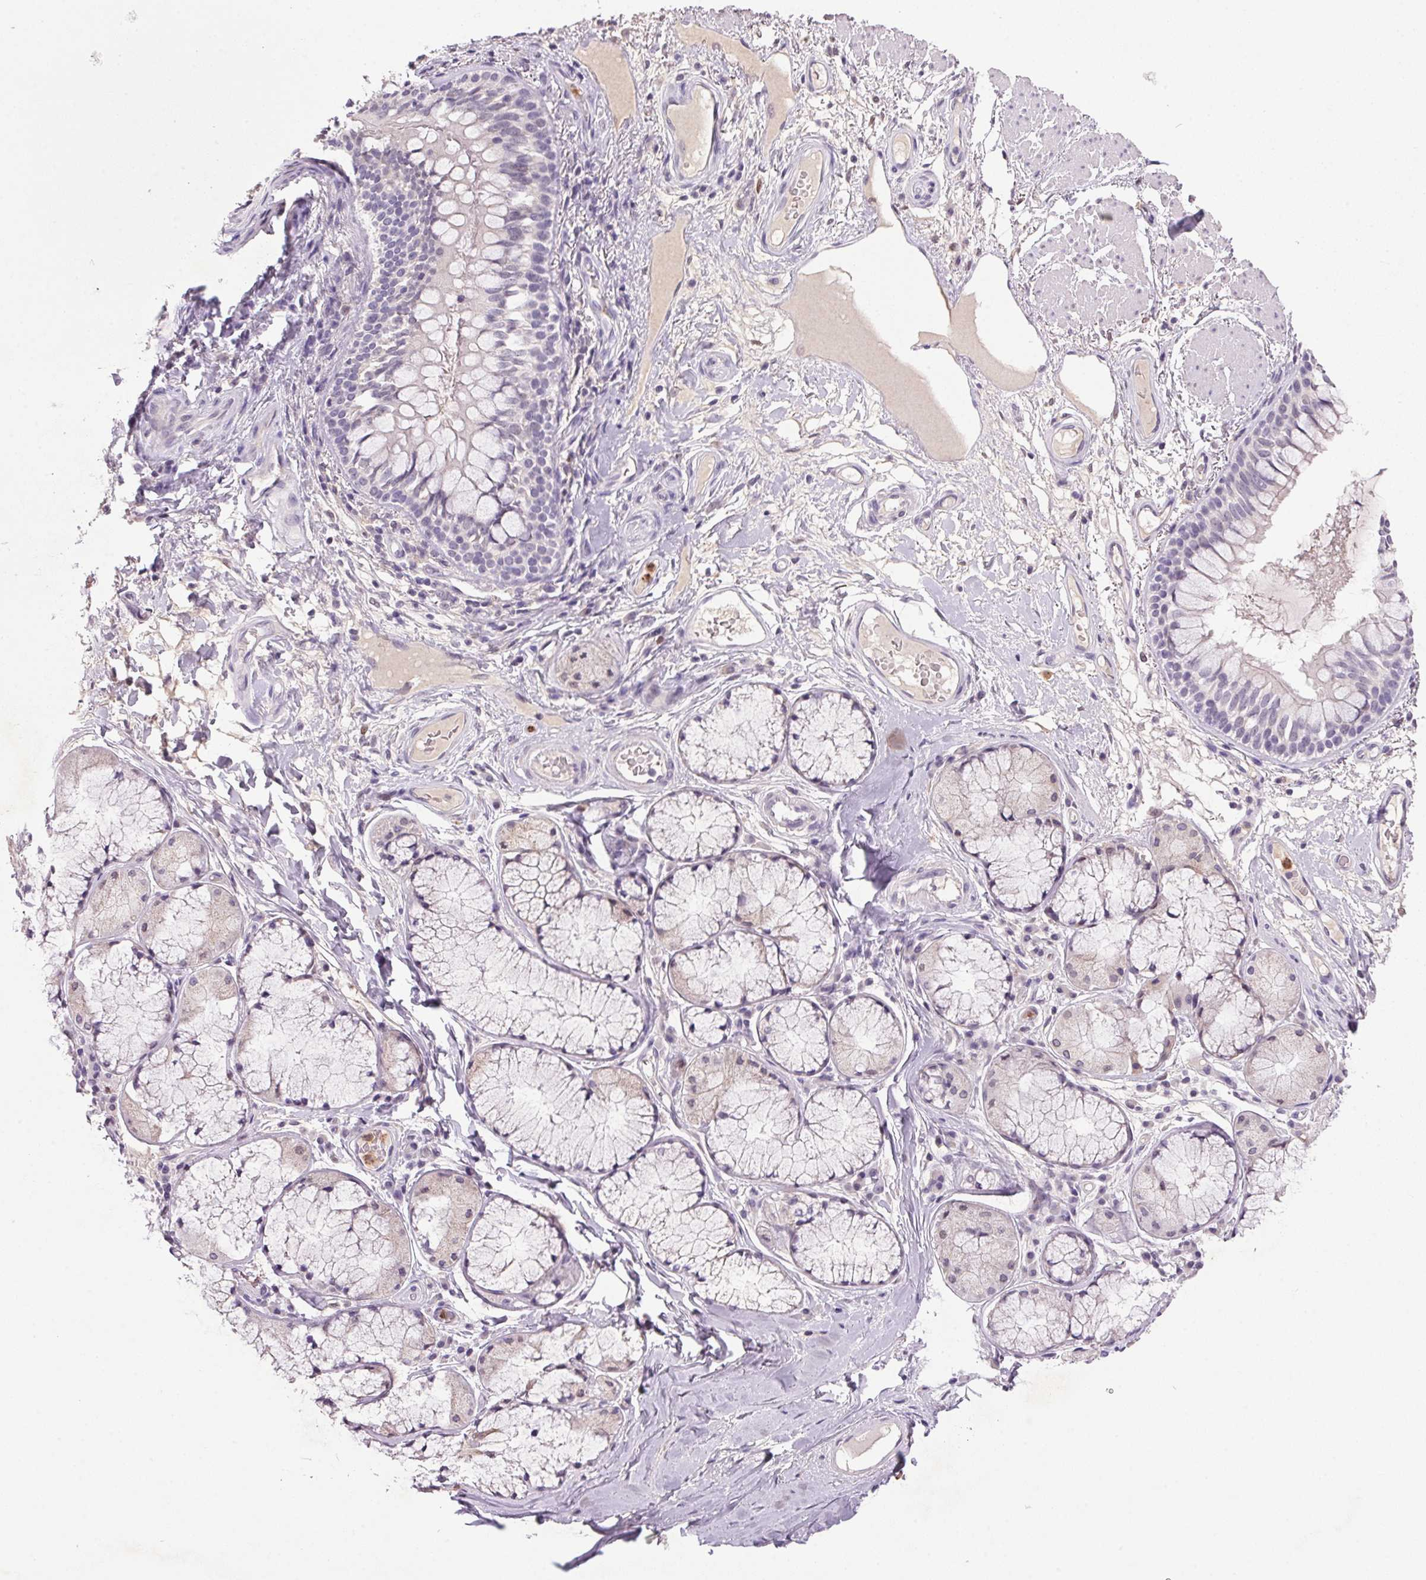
{"staining": {"intensity": "negative", "quantity": "none", "location": "none"}, "tissue": "soft tissue", "cell_type": "Chondrocytes", "image_type": "normal", "snomed": [{"axis": "morphology", "description": "Normal tissue, NOS"}, {"axis": "topography", "description": "Cartilage tissue"}, {"axis": "topography", "description": "Bronchus"}], "caption": "Immunohistochemistry photomicrograph of benign soft tissue: soft tissue stained with DAB (3,3'-diaminobenzidine) displays no significant protein staining in chondrocytes.", "gene": "TRDN", "patient": {"sex": "male", "age": 64}}